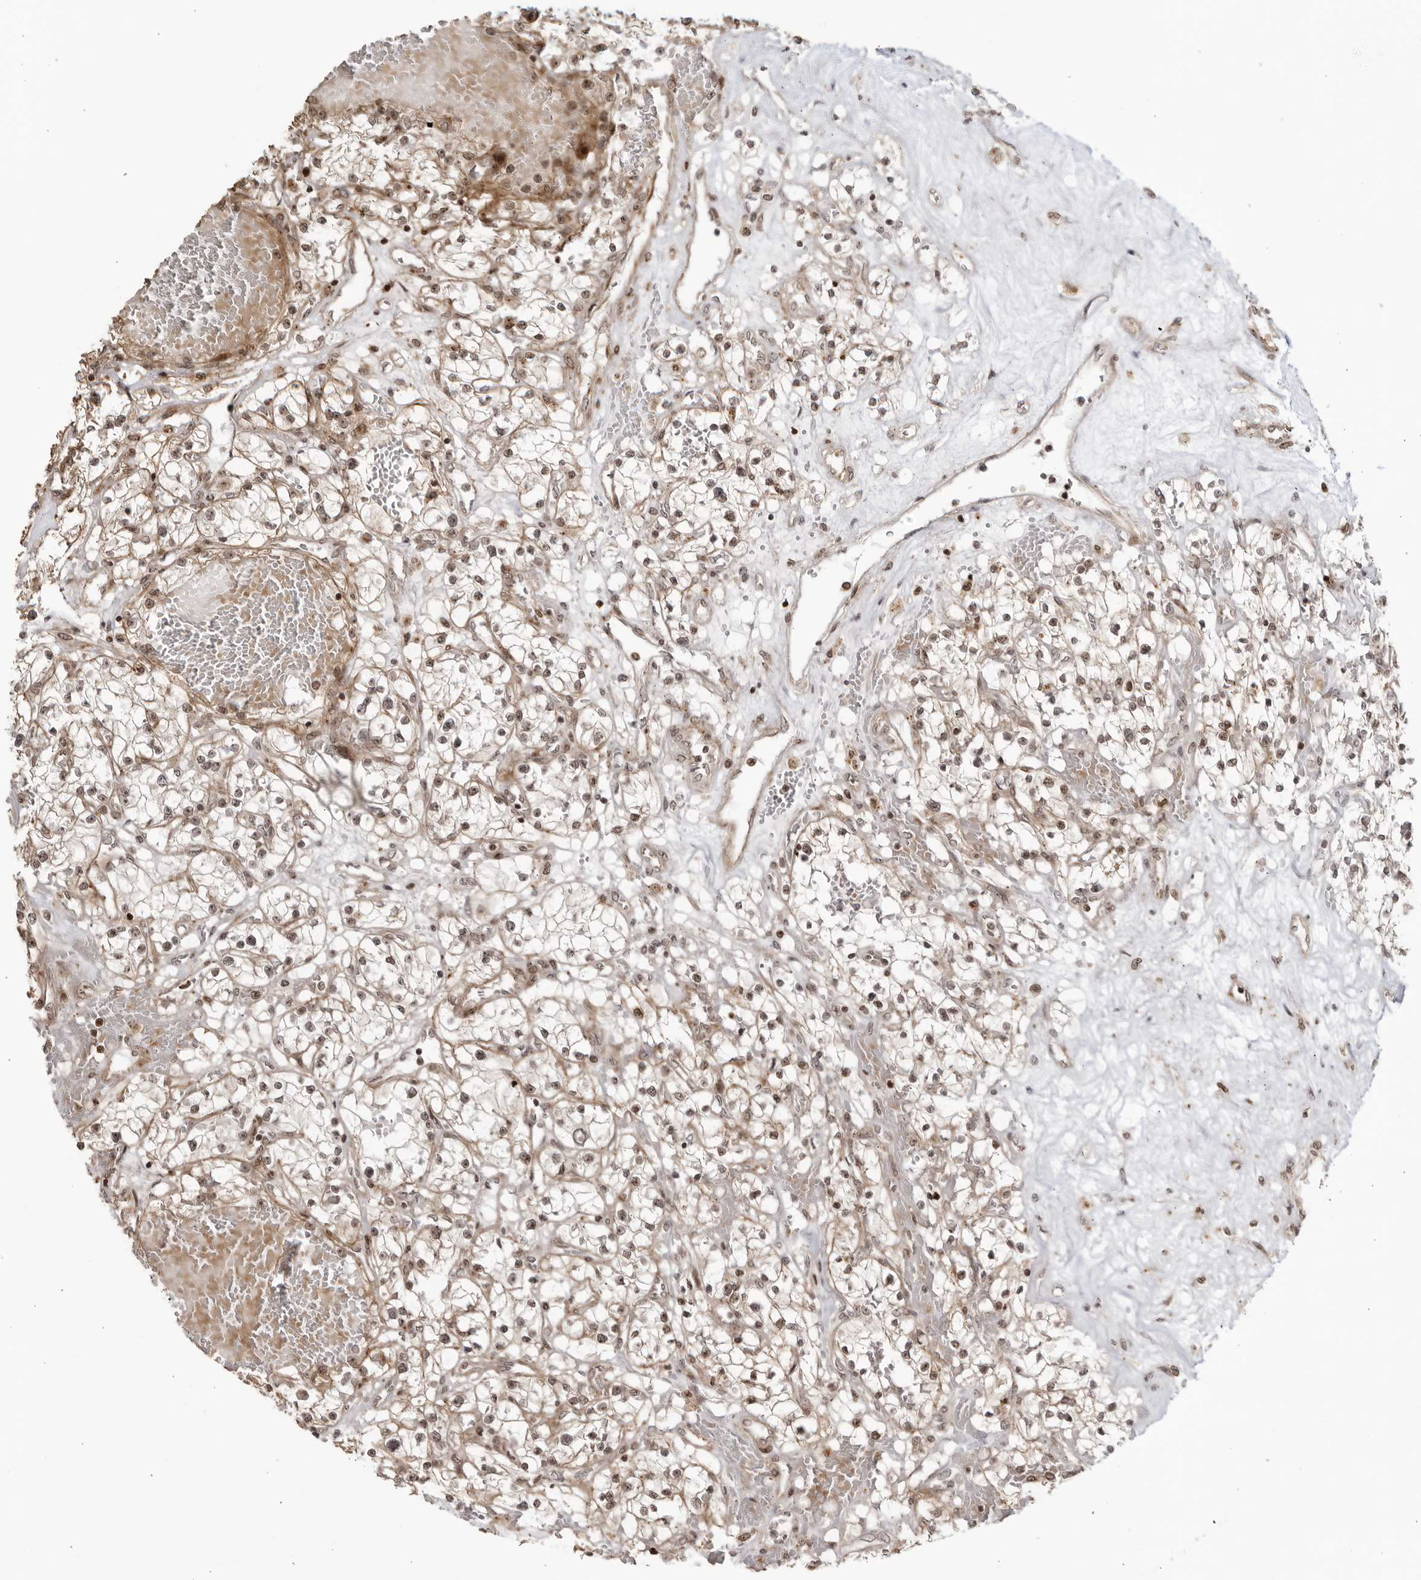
{"staining": {"intensity": "weak", "quantity": ">75%", "location": "cytoplasmic/membranous,nuclear"}, "tissue": "renal cancer", "cell_type": "Tumor cells", "image_type": "cancer", "snomed": [{"axis": "morphology", "description": "Normal tissue, NOS"}, {"axis": "morphology", "description": "Adenocarcinoma, NOS"}, {"axis": "topography", "description": "Kidney"}], "caption": "There is low levels of weak cytoplasmic/membranous and nuclear expression in tumor cells of renal cancer (adenocarcinoma), as demonstrated by immunohistochemical staining (brown color).", "gene": "TCF21", "patient": {"sex": "male", "age": 68}}